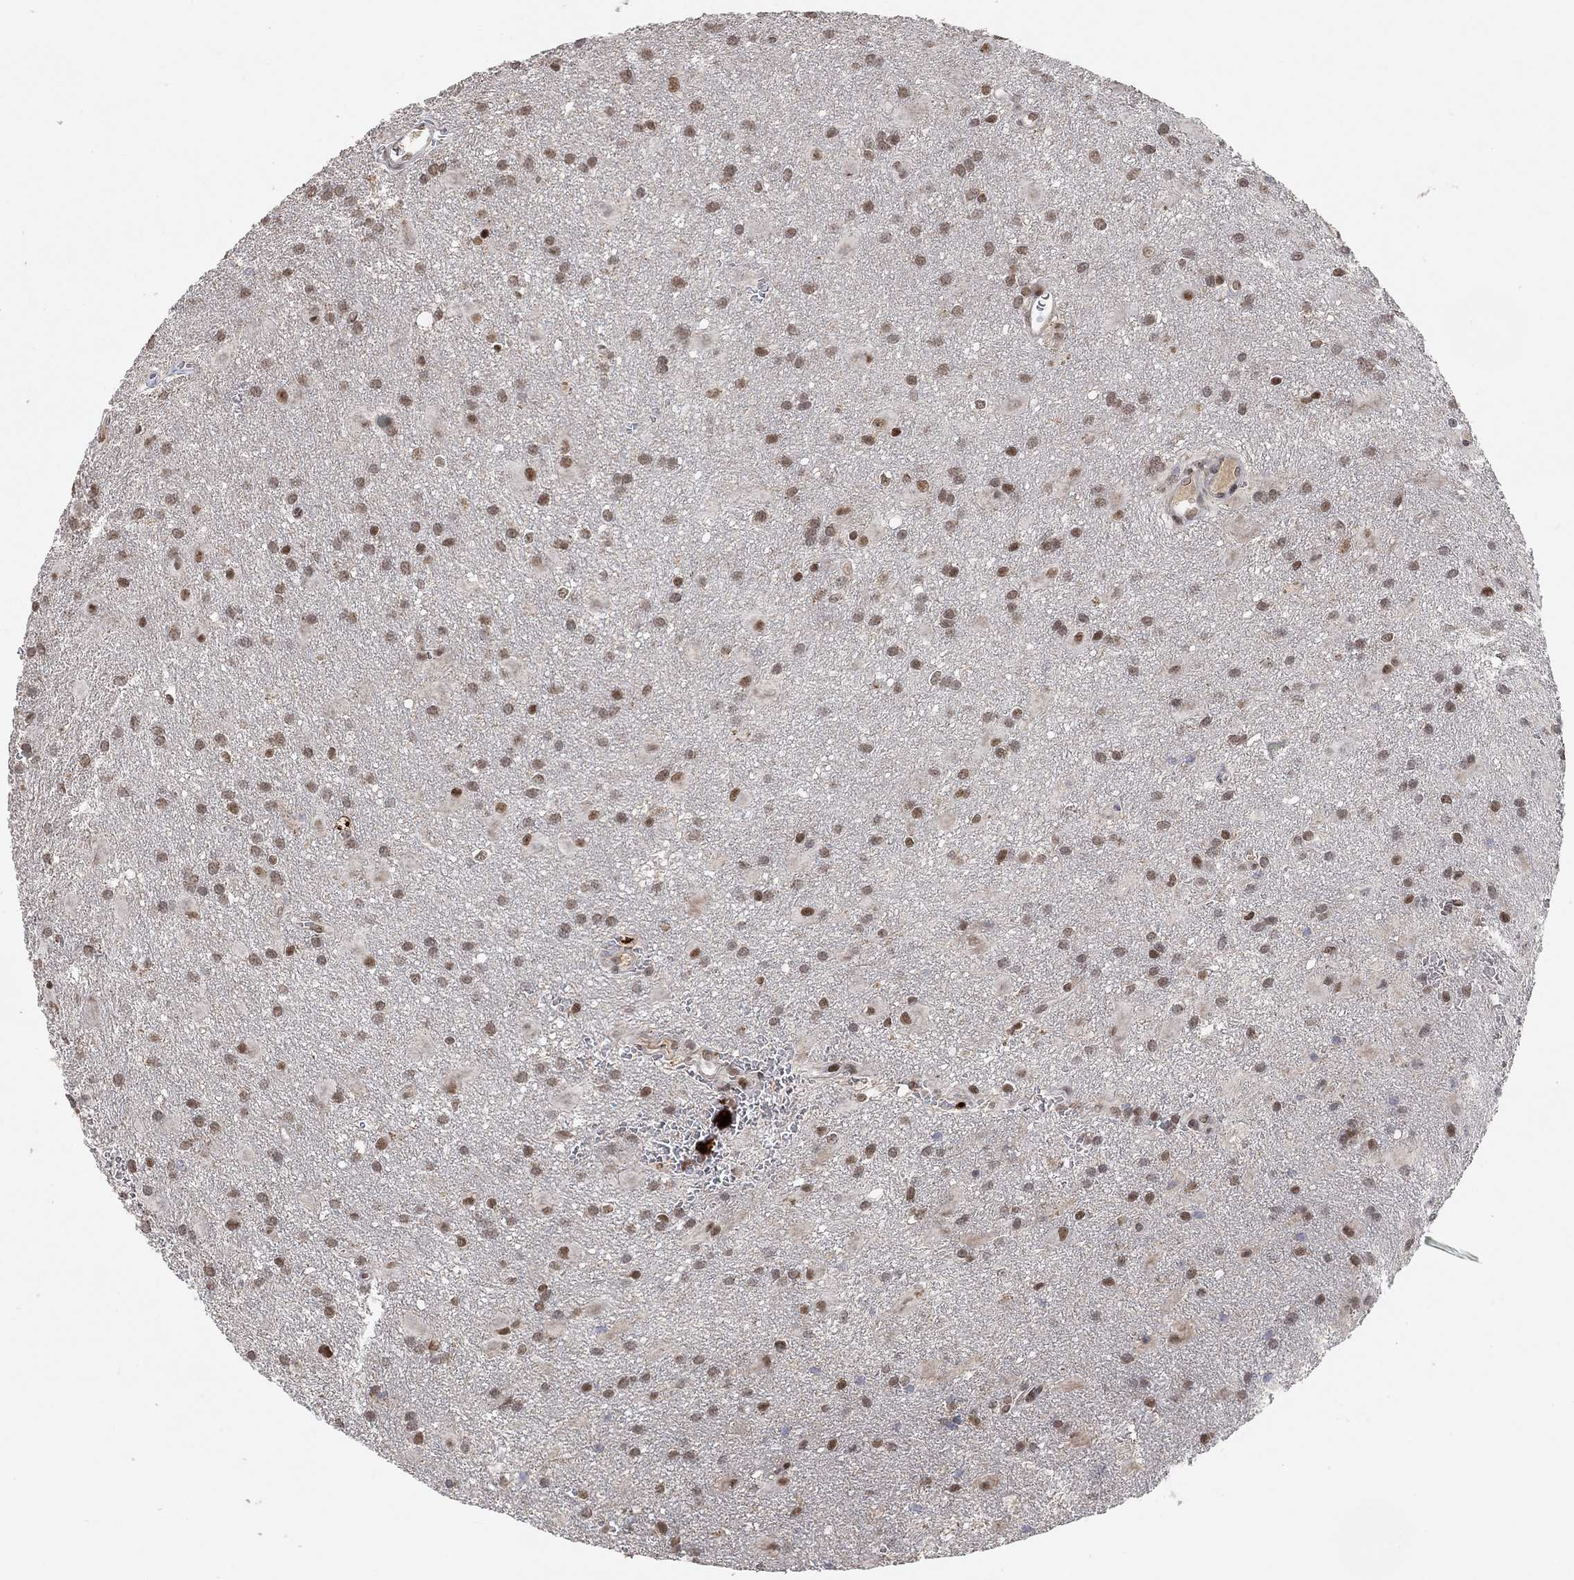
{"staining": {"intensity": "weak", "quantity": "25%-75%", "location": "nuclear"}, "tissue": "glioma", "cell_type": "Tumor cells", "image_type": "cancer", "snomed": [{"axis": "morphology", "description": "Glioma, malignant, Low grade"}, {"axis": "topography", "description": "Brain"}], "caption": "Weak nuclear positivity for a protein is present in about 25%-75% of tumor cells of malignant glioma (low-grade) using immunohistochemistry.", "gene": "THAP8", "patient": {"sex": "male", "age": 58}}